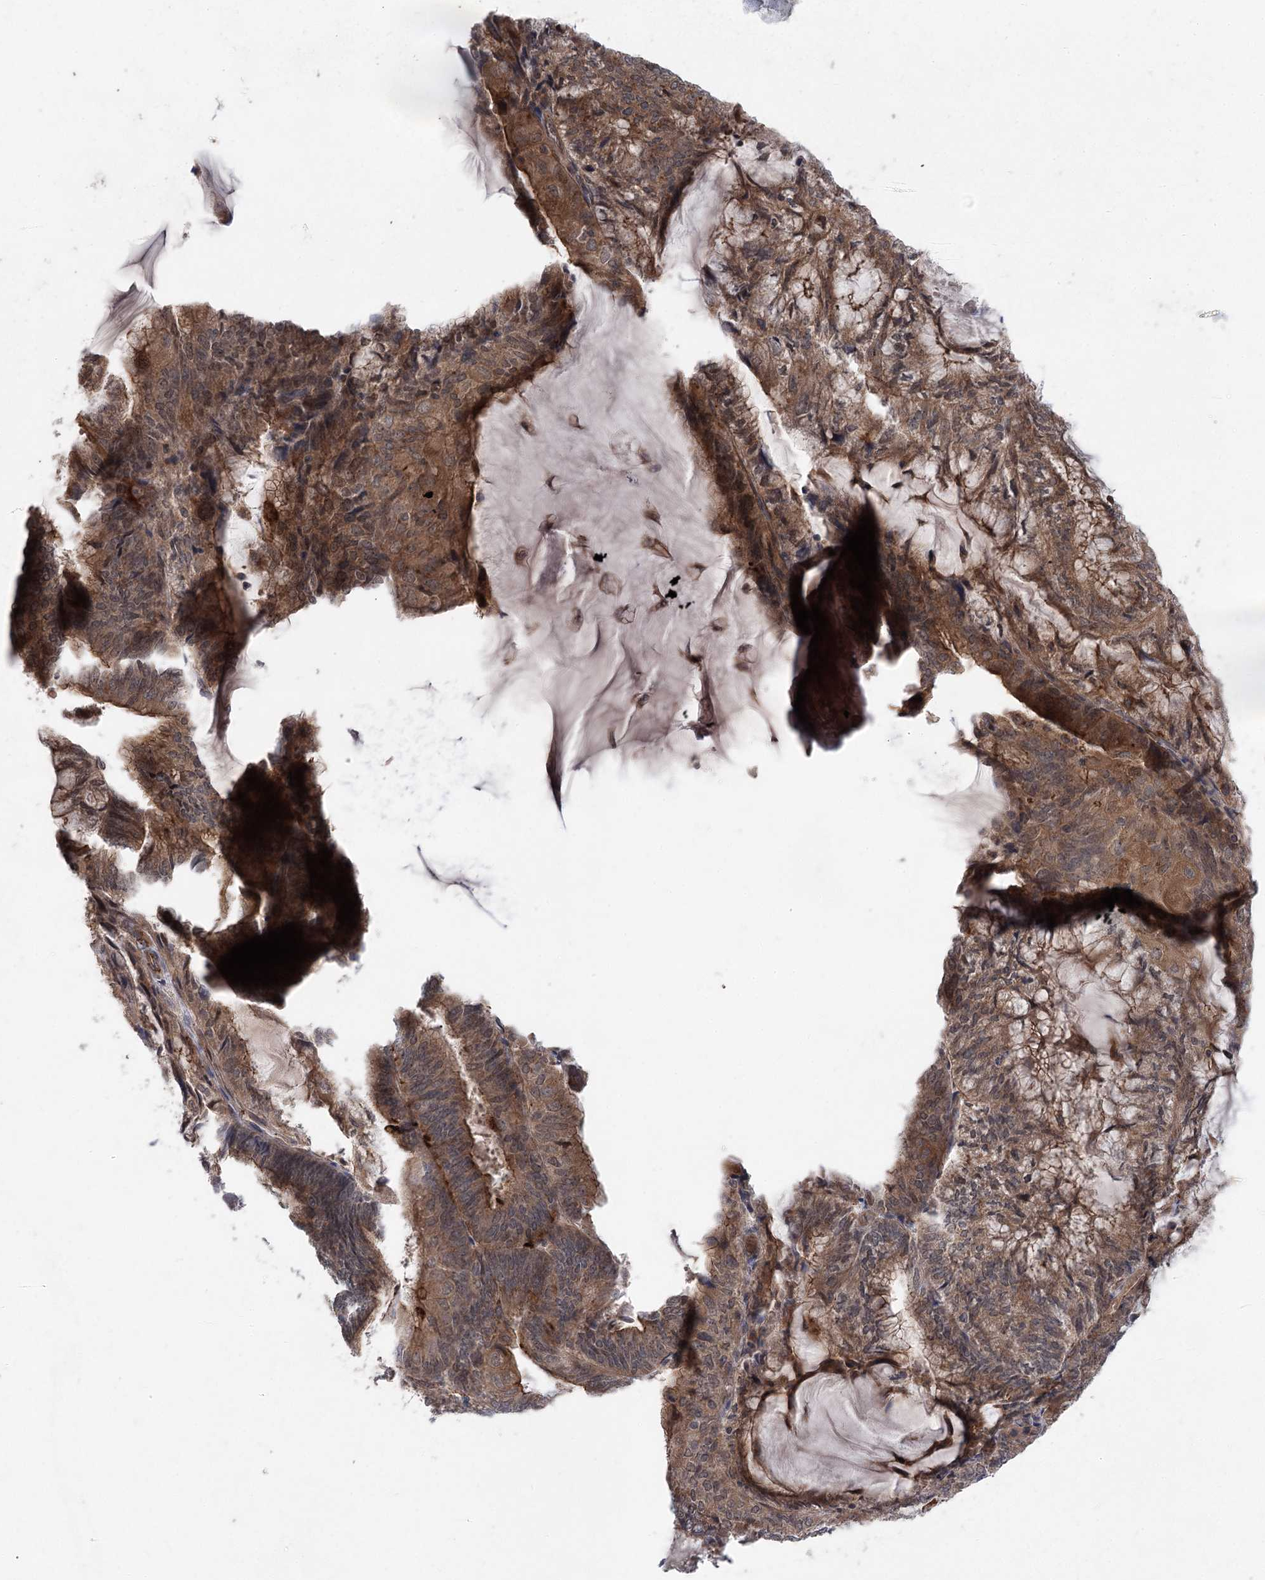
{"staining": {"intensity": "moderate", "quantity": ">75%", "location": "cytoplasmic/membranous"}, "tissue": "endometrial cancer", "cell_type": "Tumor cells", "image_type": "cancer", "snomed": [{"axis": "morphology", "description": "Adenocarcinoma, NOS"}, {"axis": "topography", "description": "Endometrium"}], "caption": "The photomicrograph displays immunohistochemical staining of endometrial cancer. There is moderate cytoplasmic/membranous staining is seen in approximately >75% of tumor cells.", "gene": "METTL24", "patient": {"sex": "female", "age": 81}}